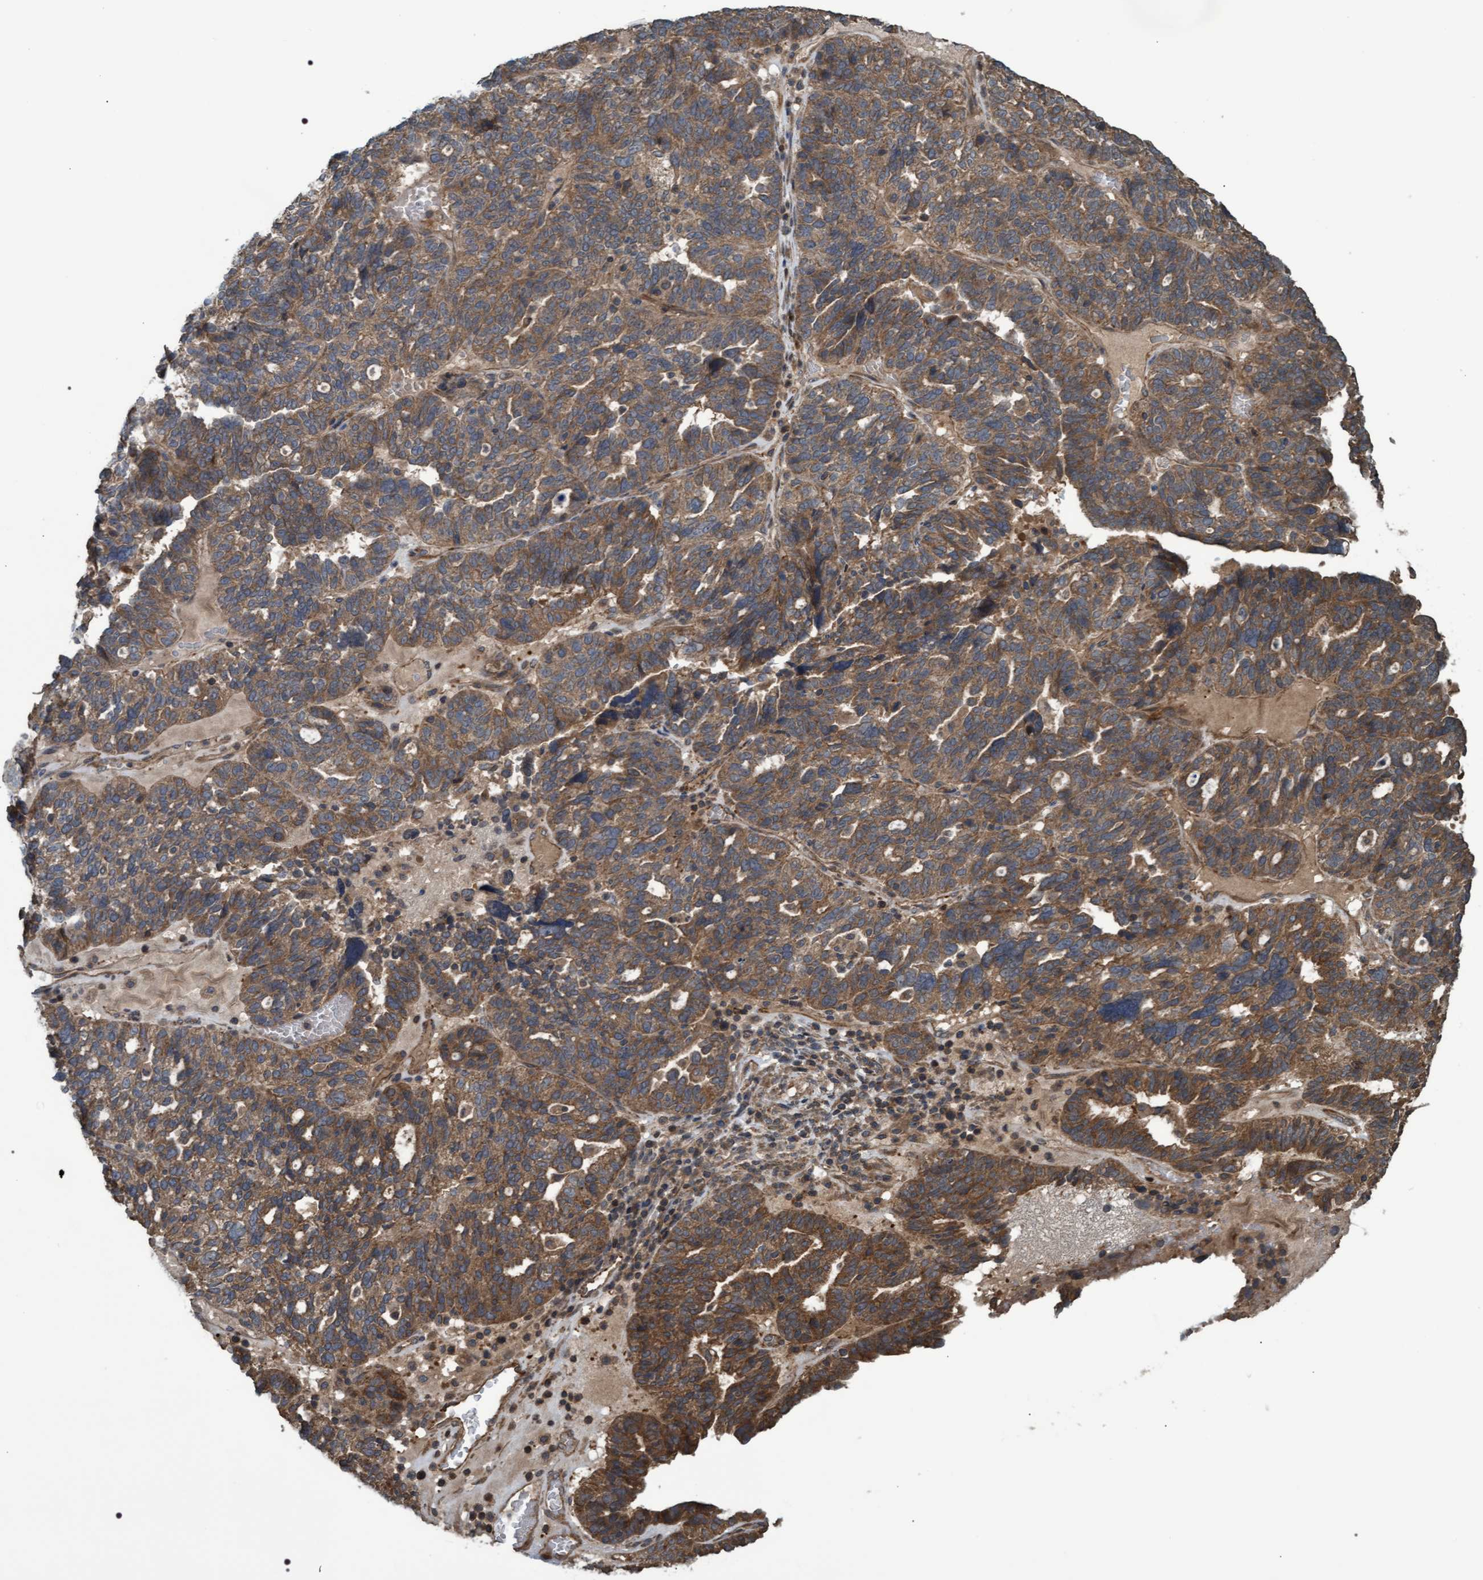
{"staining": {"intensity": "moderate", "quantity": ">75%", "location": "cytoplasmic/membranous"}, "tissue": "ovarian cancer", "cell_type": "Tumor cells", "image_type": "cancer", "snomed": [{"axis": "morphology", "description": "Cystadenocarcinoma, serous, NOS"}, {"axis": "topography", "description": "Ovary"}], "caption": "The immunohistochemical stain highlights moderate cytoplasmic/membranous expression in tumor cells of ovarian cancer tissue.", "gene": "GGT6", "patient": {"sex": "female", "age": 59}}